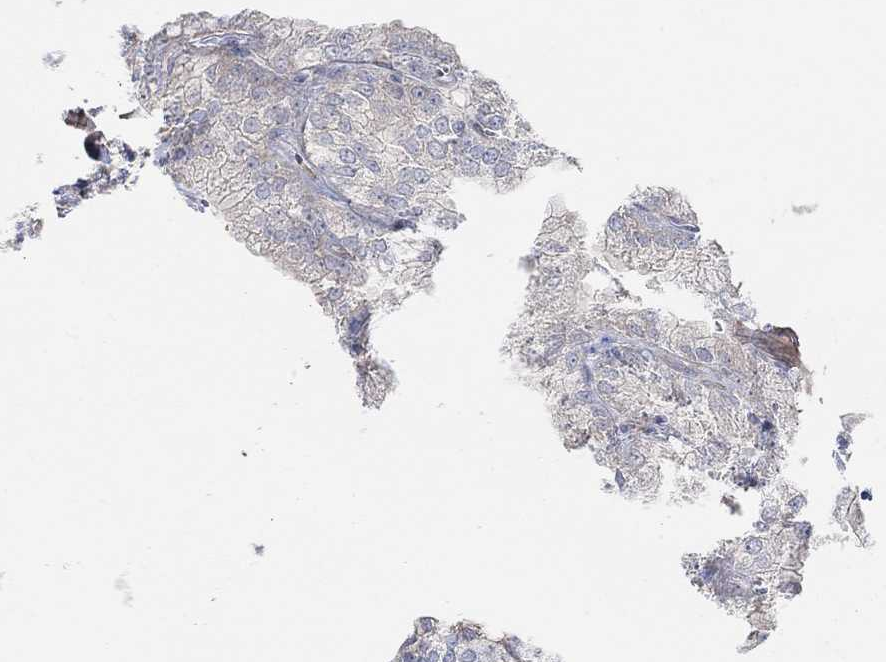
{"staining": {"intensity": "negative", "quantity": "none", "location": "none"}, "tissue": "prostate cancer", "cell_type": "Tumor cells", "image_type": "cancer", "snomed": [{"axis": "morphology", "description": "Adenocarcinoma, NOS"}, {"axis": "topography", "description": "Prostate"}], "caption": "Tumor cells are negative for brown protein staining in prostate cancer (adenocarcinoma).", "gene": "SYT16", "patient": {"sex": "male", "age": 70}}